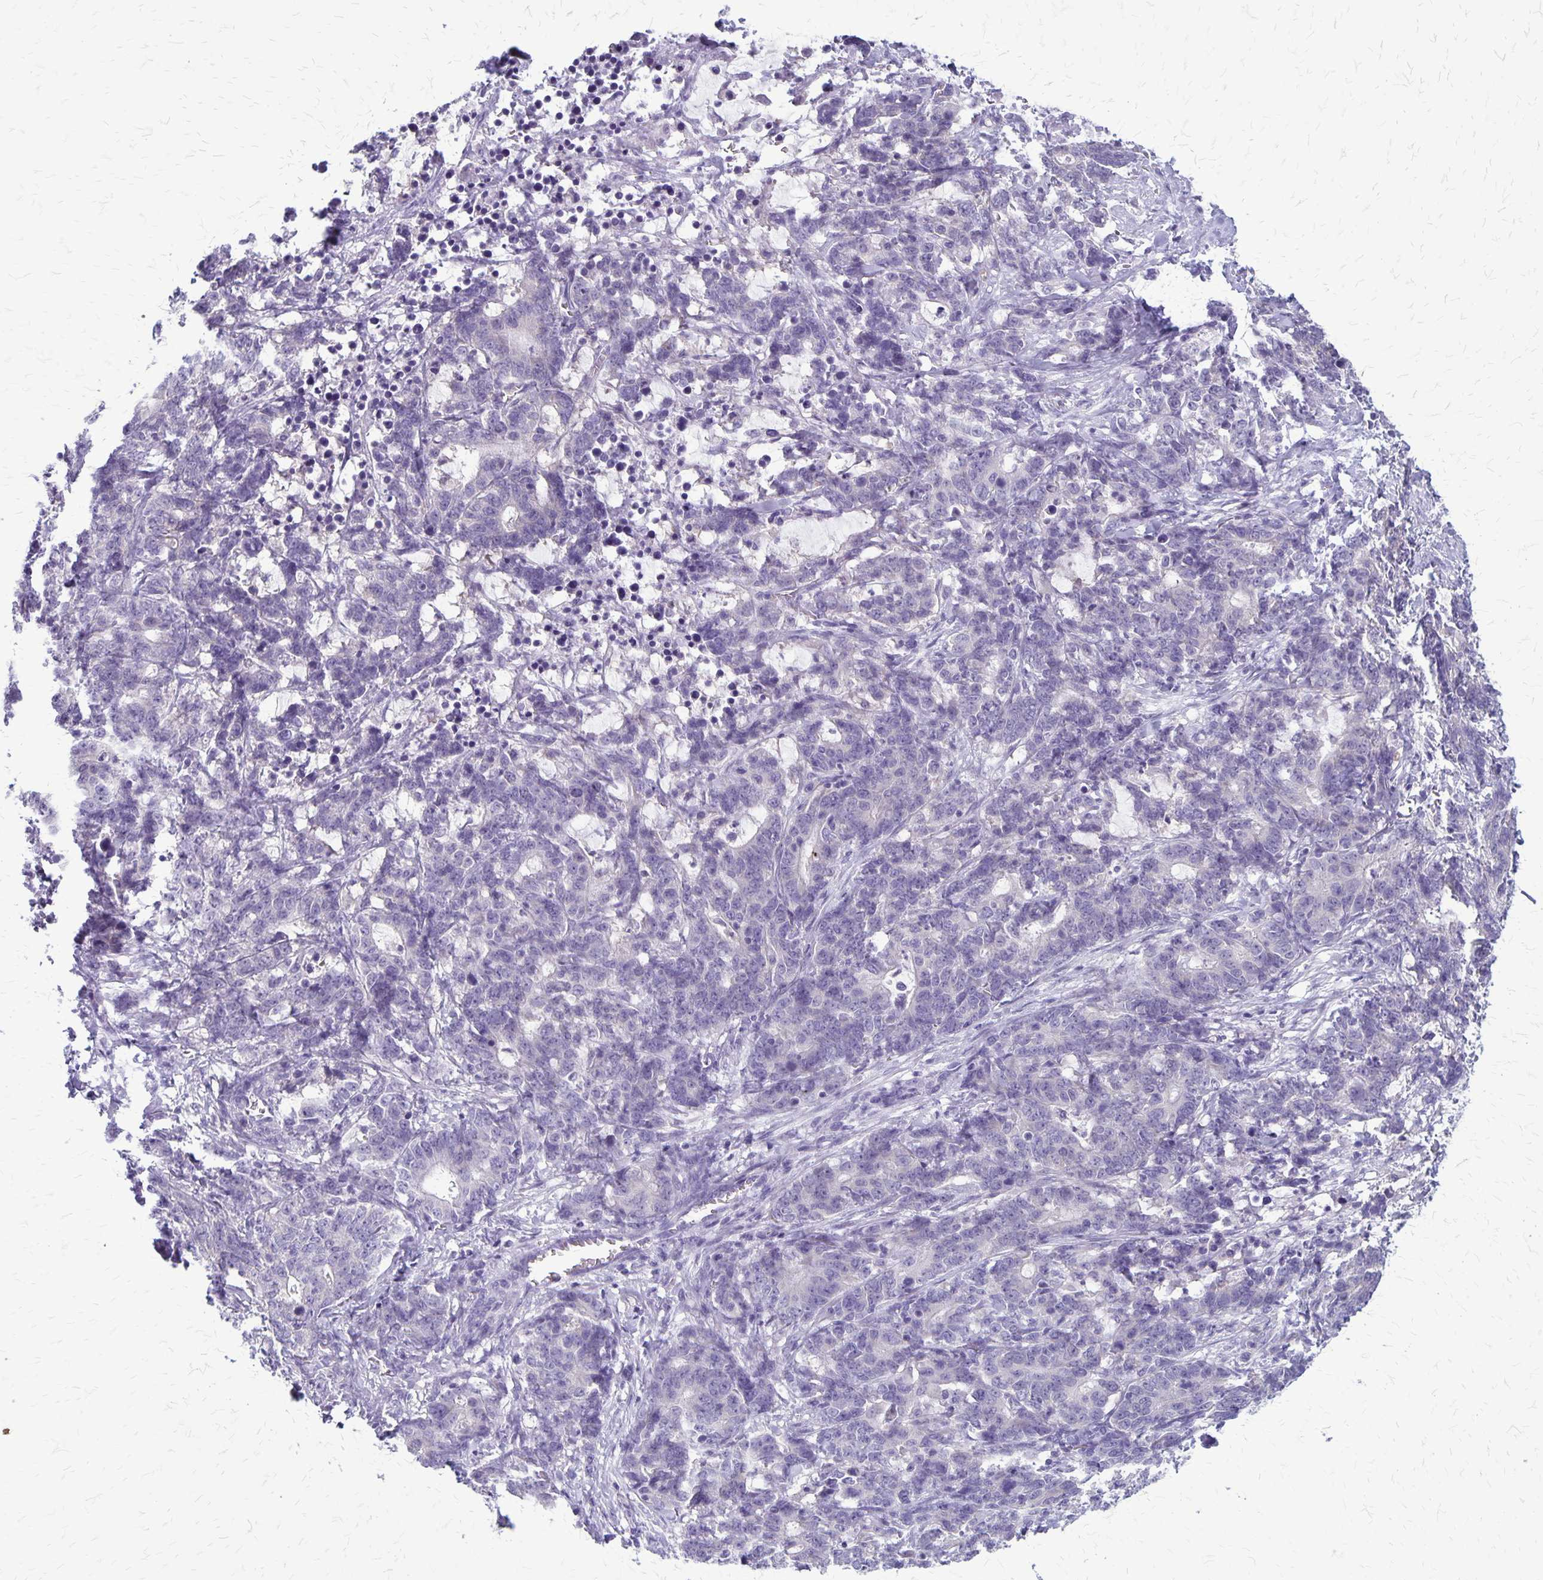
{"staining": {"intensity": "negative", "quantity": "none", "location": "none"}, "tissue": "stomach cancer", "cell_type": "Tumor cells", "image_type": "cancer", "snomed": [{"axis": "morphology", "description": "Normal tissue, NOS"}, {"axis": "morphology", "description": "Adenocarcinoma, NOS"}, {"axis": "topography", "description": "Stomach"}], "caption": "Micrograph shows no significant protein expression in tumor cells of stomach cancer.", "gene": "PLXNB3", "patient": {"sex": "female", "age": 64}}